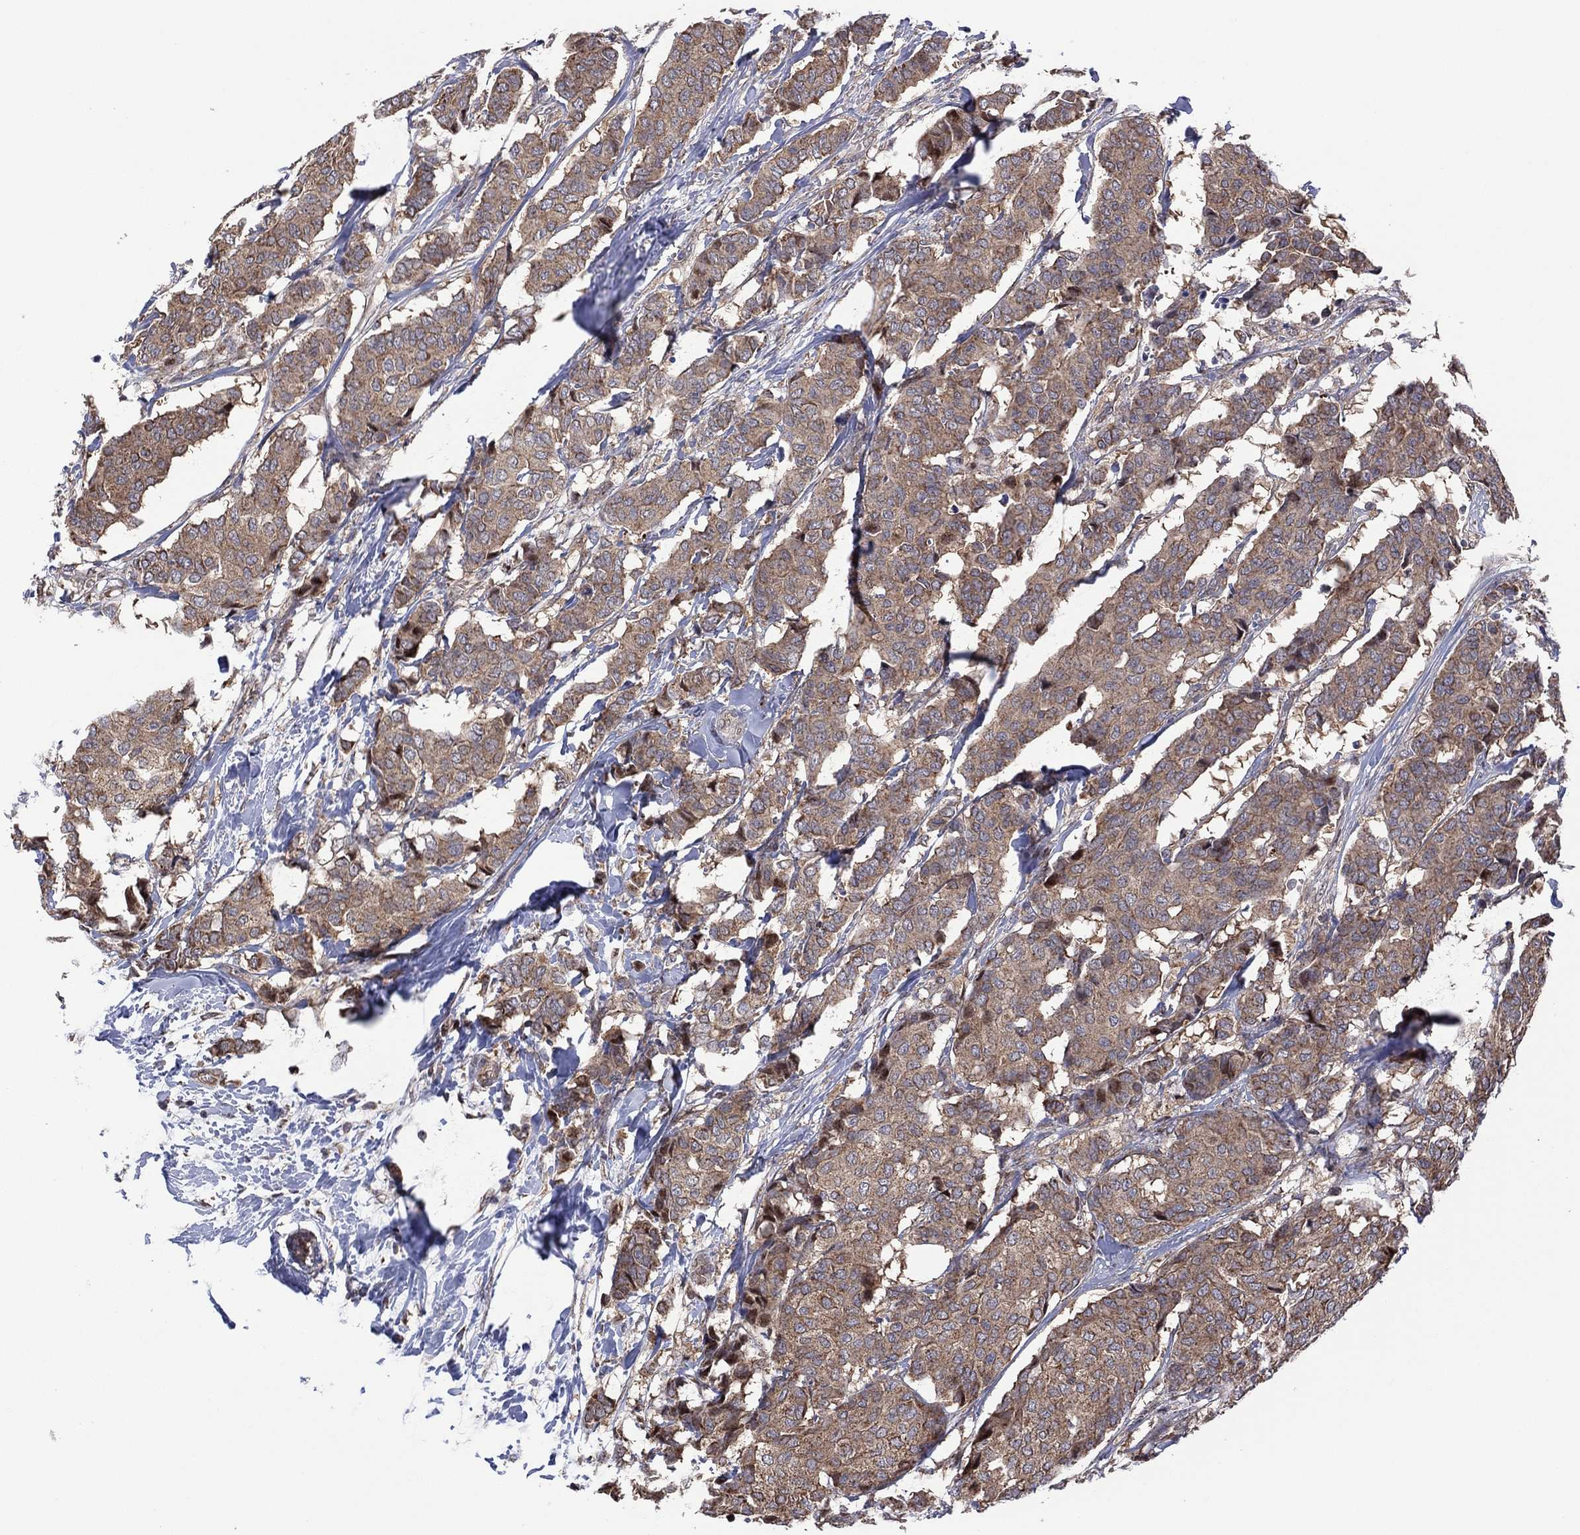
{"staining": {"intensity": "weak", "quantity": ">75%", "location": "cytoplasmic/membranous"}, "tissue": "breast cancer", "cell_type": "Tumor cells", "image_type": "cancer", "snomed": [{"axis": "morphology", "description": "Duct carcinoma"}, {"axis": "topography", "description": "Breast"}], "caption": "Protein expression by IHC reveals weak cytoplasmic/membranous staining in about >75% of tumor cells in breast cancer (intraductal carcinoma). Immunohistochemistry stains the protein in brown and the nuclei are stained blue.", "gene": "PIDD1", "patient": {"sex": "female", "age": 75}}